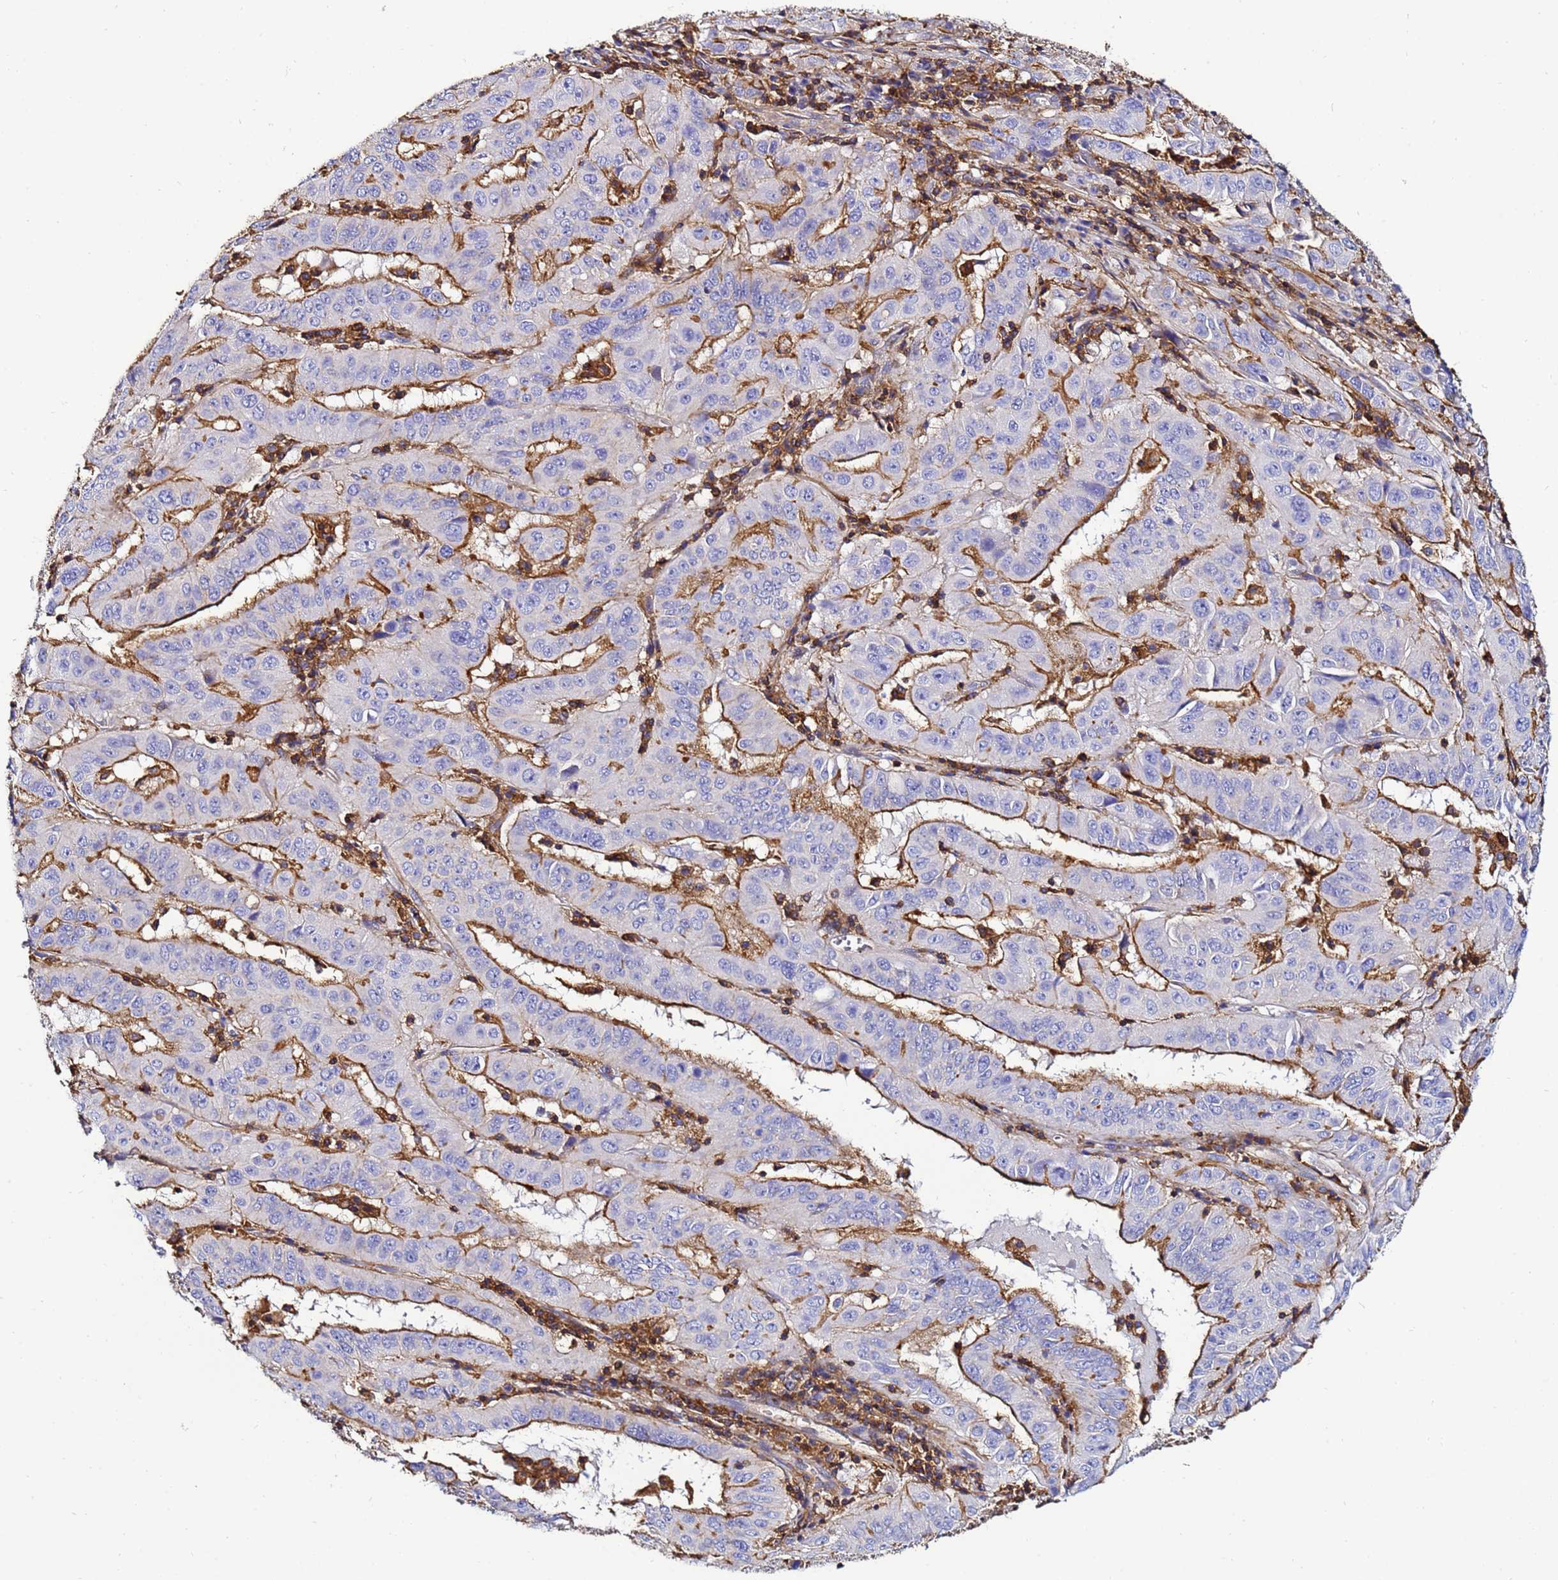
{"staining": {"intensity": "strong", "quantity": ">75%", "location": "cytoplasmic/membranous"}, "tissue": "pancreatic cancer", "cell_type": "Tumor cells", "image_type": "cancer", "snomed": [{"axis": "morphology", "description": "Adenocarcinoma, NOS"}, {"axis": "topography", "description": "Pancreas"}], "caption": "A brown stain labels strong cytoplasmic/membranous positivity of a protein in pancreatic cancer (adenocarcinoma) tumor cells.", "gene": "ACTB", "patient": {"sex": "male", "age": 63}}